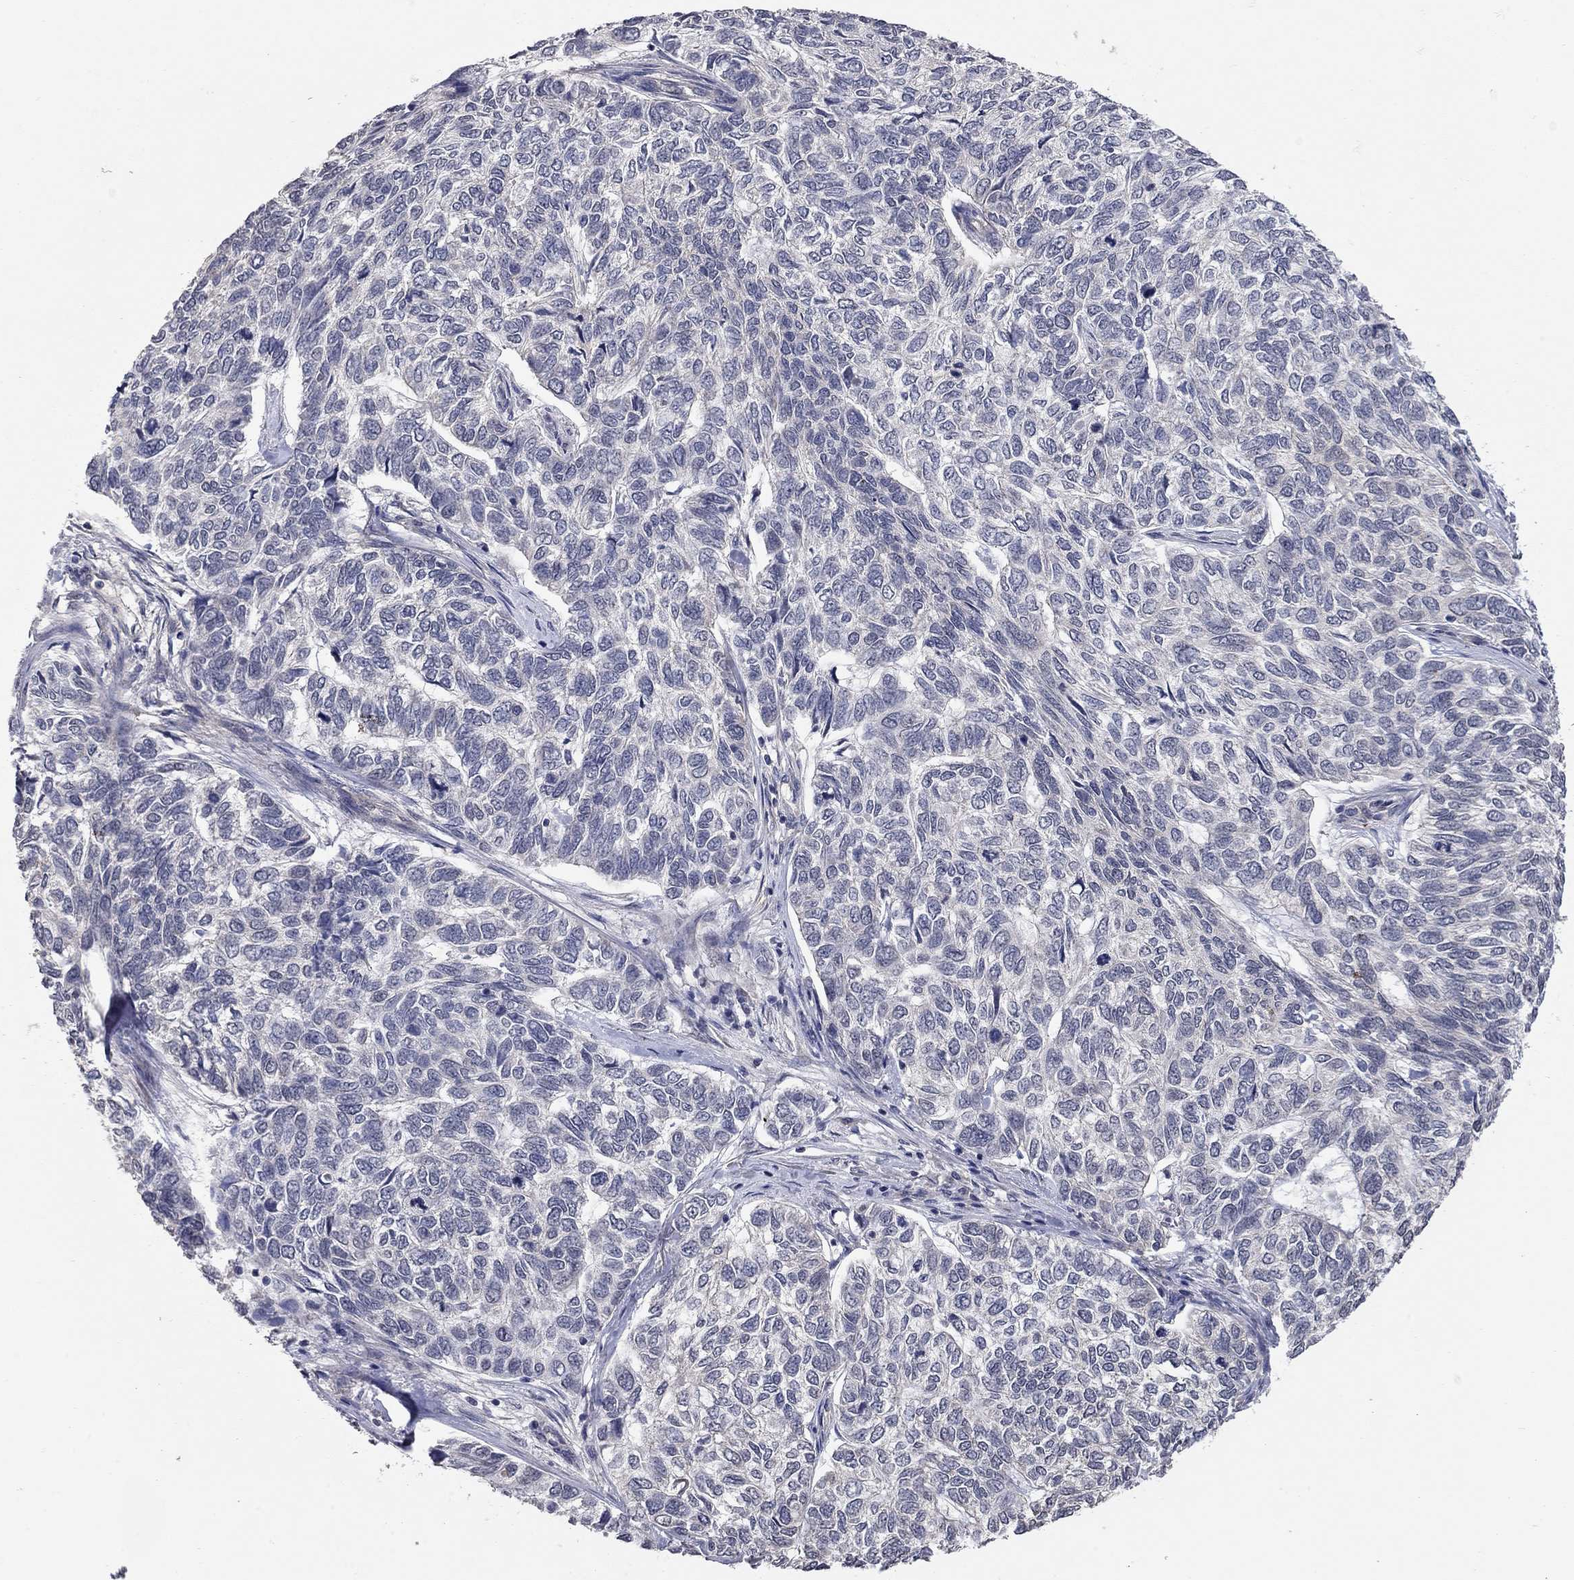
{"staining": {"intensity": "negative", "quantity": "none", "location": "none"}, "tissue": "skin cancer", "cell_type": "Tumor cells", "image_type": "cancer", "snomed": [{"axis": "morphology", "description": "Basal cell carcinoma"}, {"axis": "topography", "description": "Skin"}], "caption": "This photomicrograph is of skin basal cell carcinoma stained with IHC to label a protein in brown with the nuclei are counter-stained blue. There is no positivity in tumor cells.", "gene": "WASF3", "patient": {"sex": "female", "age": 65}}